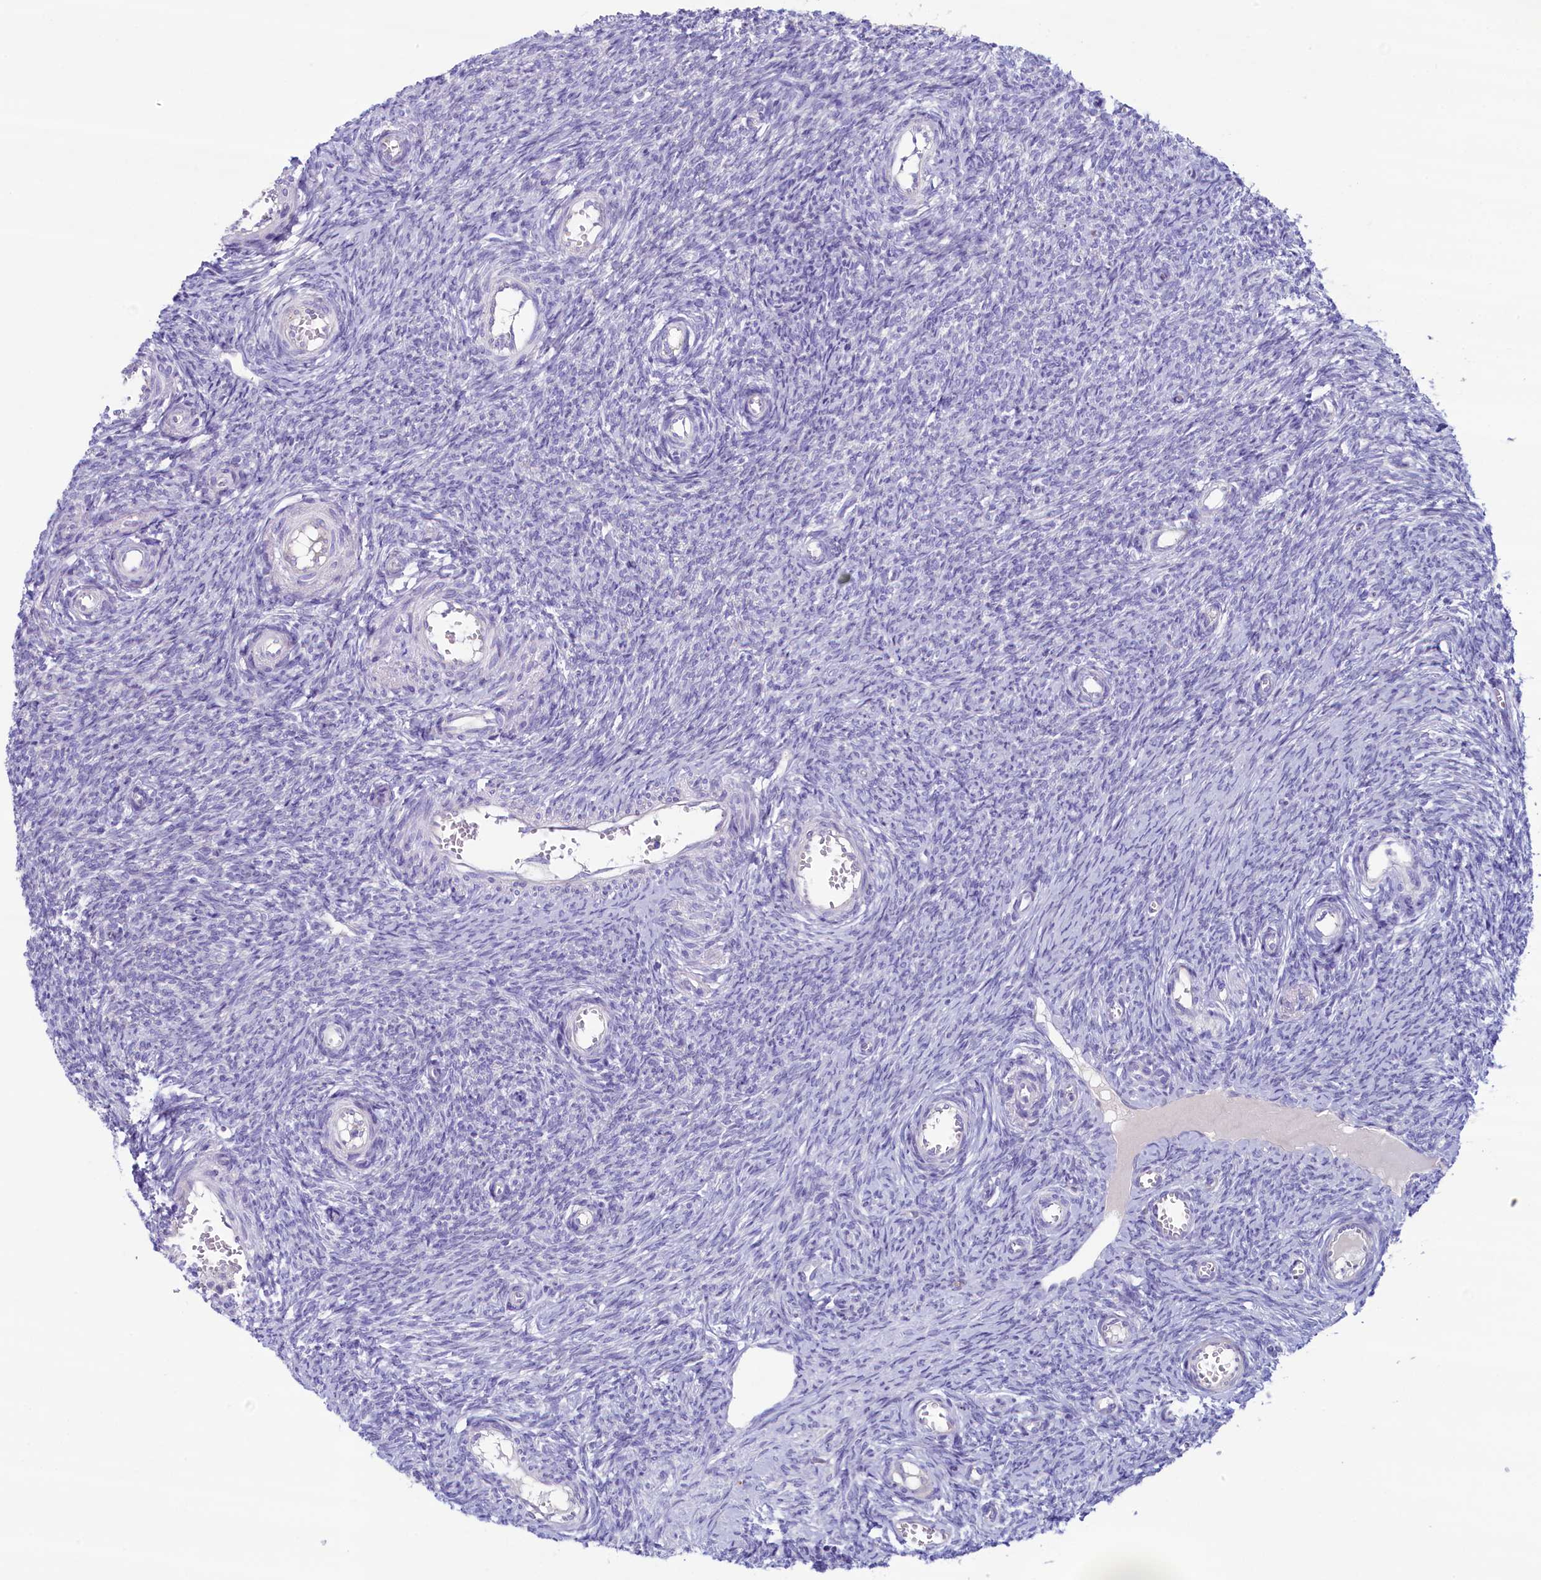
{"staining": {"intensity": "negative", "quantity": "none", "location": "none"}, "tissue": "ovary", "cell_type": "Ovarian stroma cells", "image_type": "normal", "snomed": [{"axis": "morphology", "description": "Normal tissue, NOS"}, {"axis": "topography", "description": "Ovary"}], "caption": "Immunohistochemical staining of benign human ovary reveals no significant expression in ovarian stroma cells.", "gene": "KRBOX5", "patient": {"sex": "female", "age": 44}}